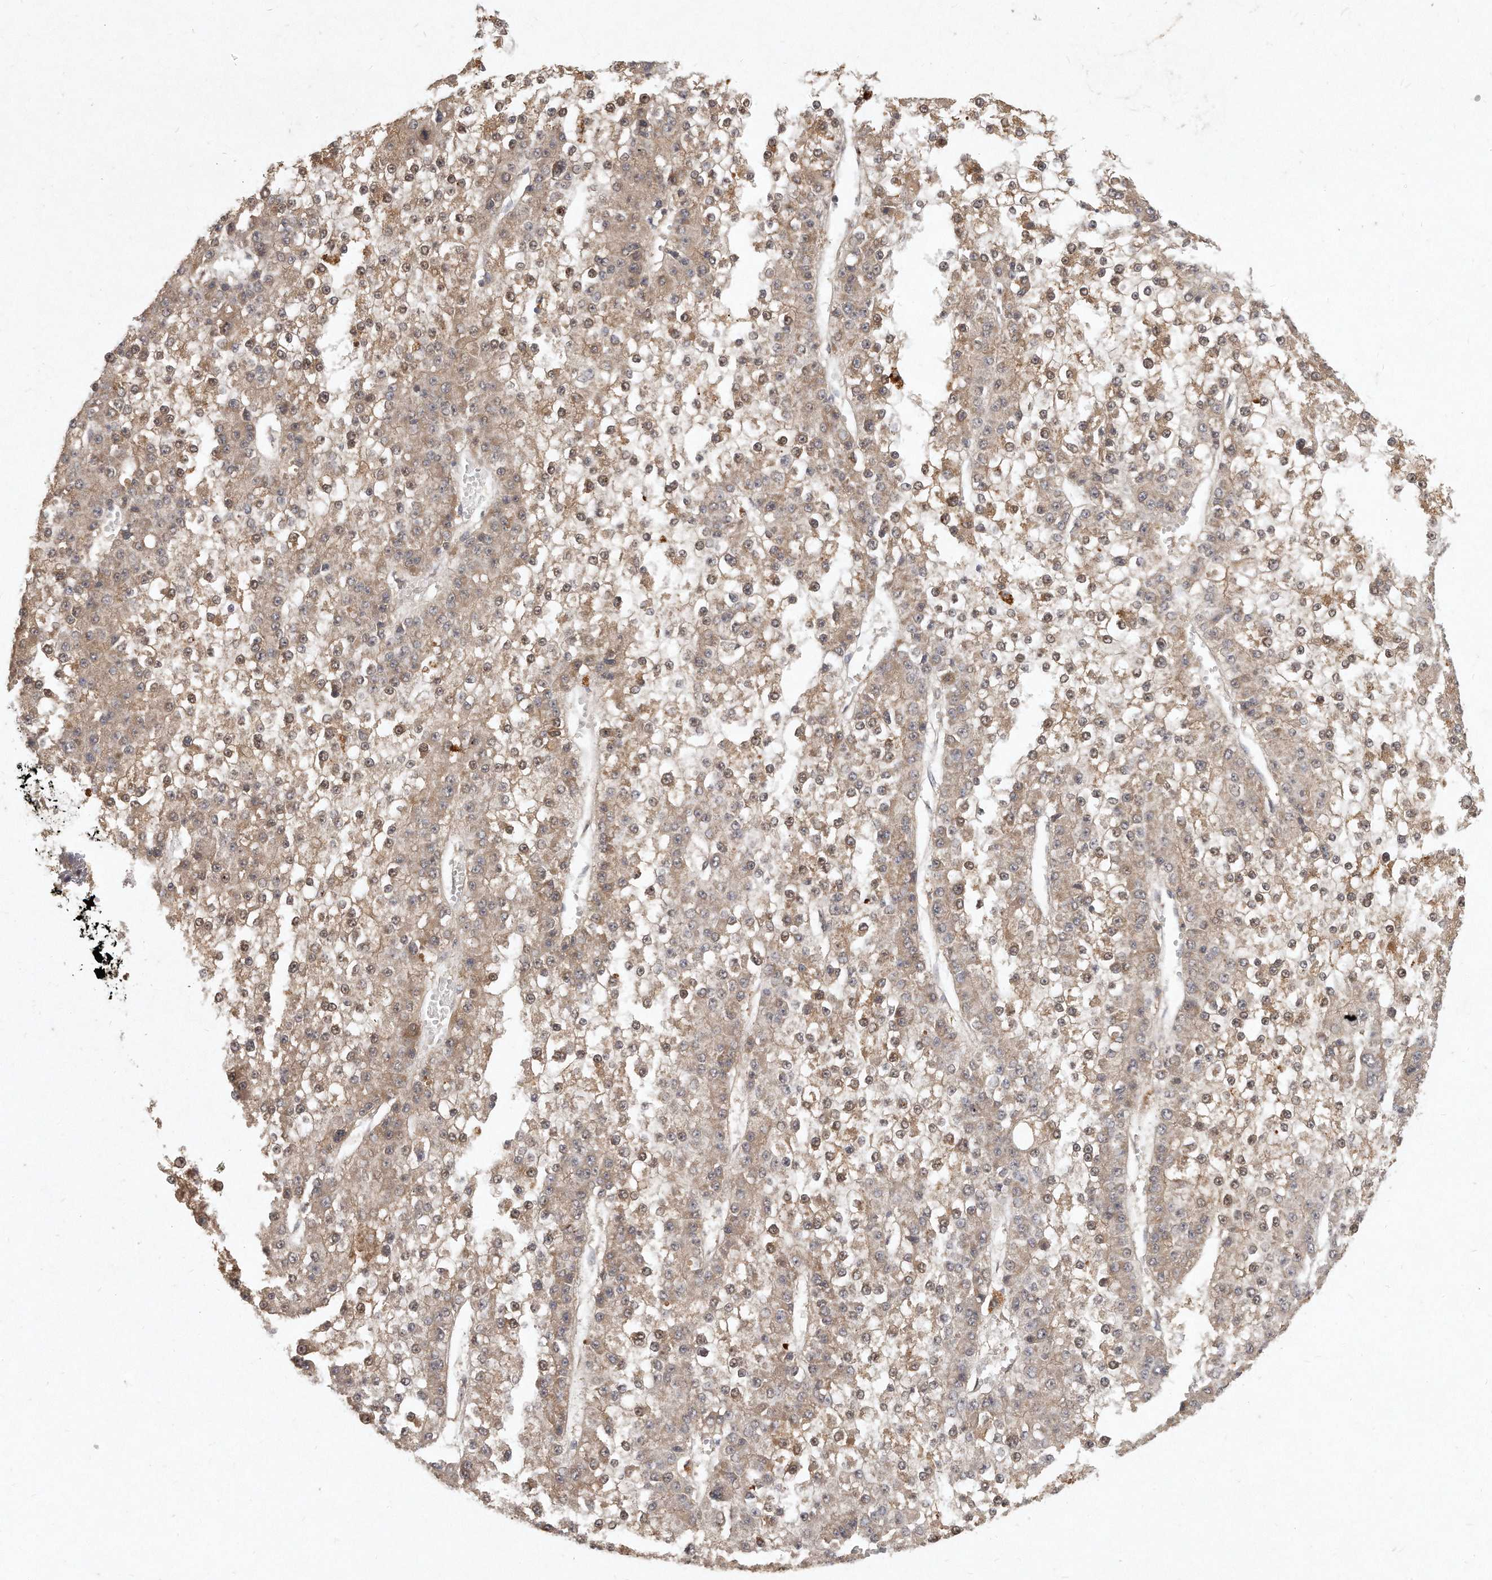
{"staining": {"intensity": "weak", "quantity": ">75%", "location": "cytoplasmic/membranous,nuclear"}, "tissue": "liver cancer", "cell_type": "Tumor cells", "image_type": "cancer", "snomed": [{"axis": "morphology", "description": "Carcinoma, Hepatocellular, NOS"}, {"axis": "topography", "description": "Liver"}], "caption": "An immunohistochemistry micrograph of tumor tissue is shown. Protein staining in brown shows weak cytoplasmic/membranous and nuclear positivity in hepatocellular carcinoma (liver) within tumor cells. (DAB IHC, brown staining for protein, blue staining for nuclei).", "gene": "LGALS8", "patient": {"sex": "female", "age": 73}}